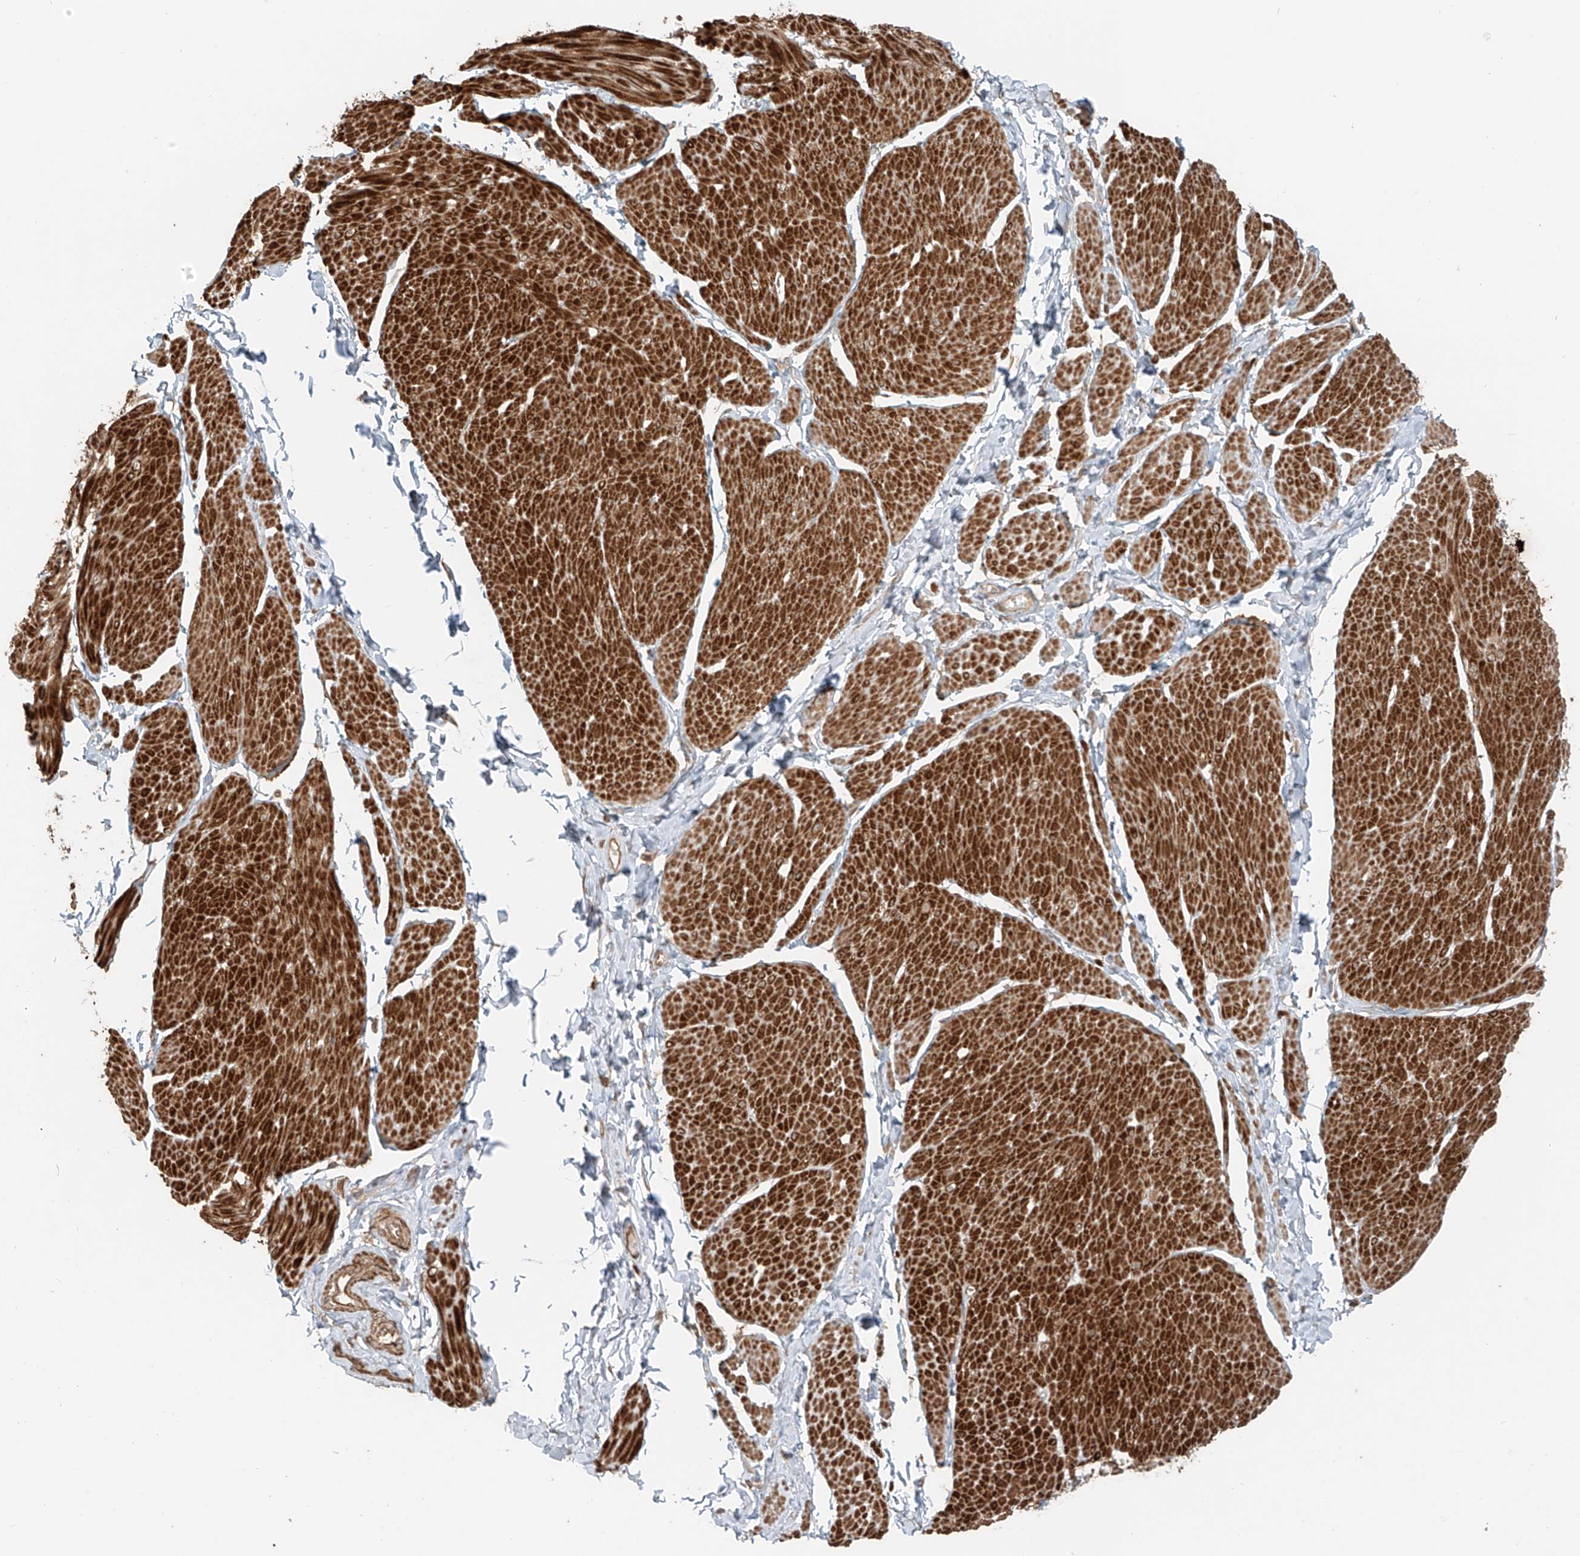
{"staining": {"intensity": "strong", "quantity": ">75%", "location": "cytoplasmic/membranous"}, "tissue": "smooth muscle", "cell_type": "Smooth muscle cells", "image_type": "normal", "snomed": [{"axis": "morphology", "description": "Urothelial carcinoma, High grade"}, {"axis": "topography", "description": "Urinary bladder"}], "caption": "This micrograph shows benign smooth muscle stained with immunohistochemistry (IHC) to label a protein in brown. The cytoplasmic/membranous of smooth muscle cells show strong positivity for the protein. Nuclei are counter-stained blue.", "gene": "ANKZF1", "patient": {"sex": "male", "age": 46}}